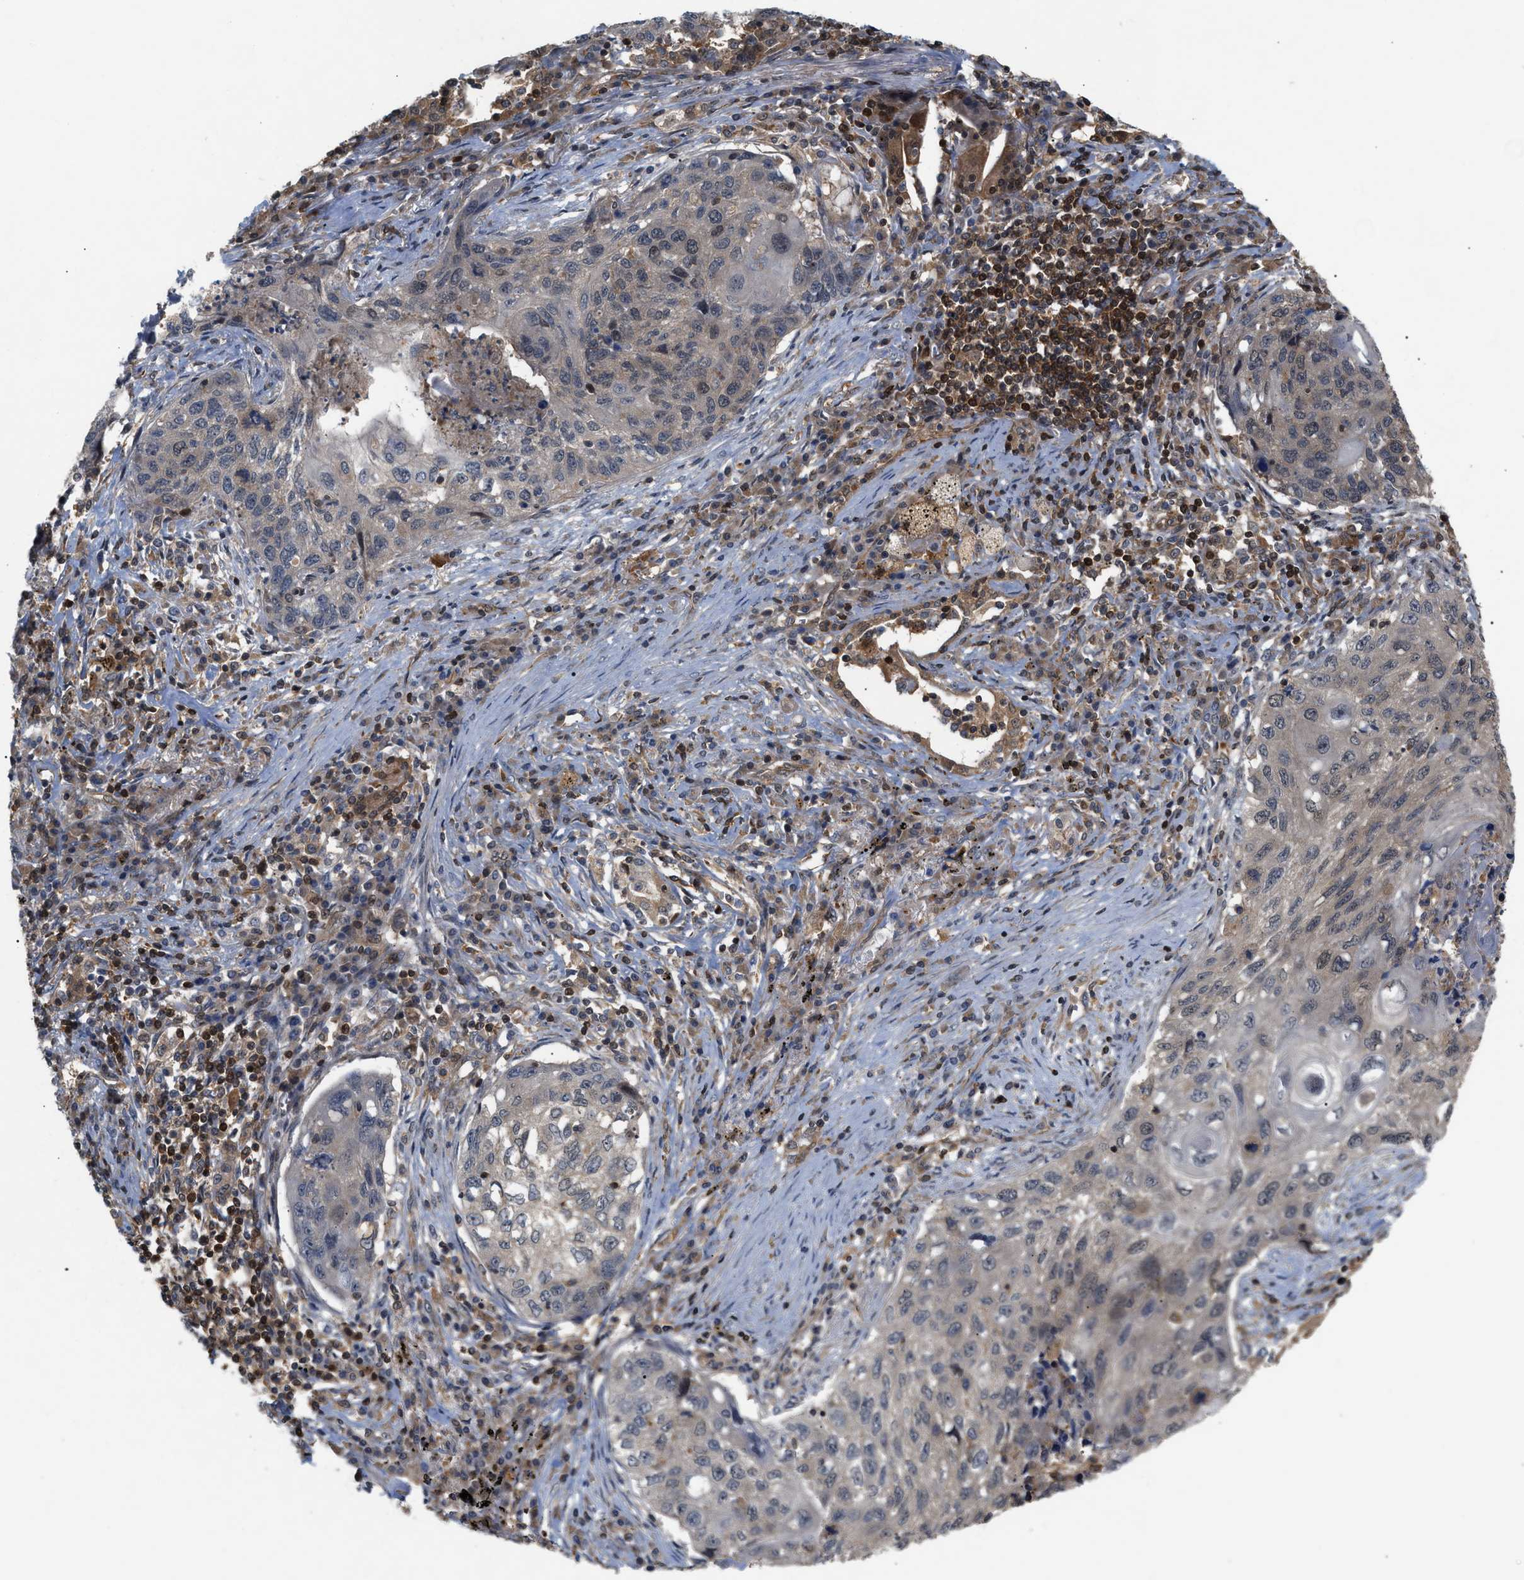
{"staining": {"intensity": "weak", "quantity": ">75%", "location": "cytoplasmic/membranous"}, "tissue": "lung cancer", "cell_type": "Tumor cells", "image_type": "cancer", "snomed": [{"axis": "morphology", "description": "Squamous cell carcinoma, NOS"}, {"axis": "topography", "description": "Lung"}], "caption": "DAB (3,3'-diaminobenzidine) immunohistochemical staining of human squamous cell carcinoma (lung) exhibits weak cytoplasmic/membranous protein expression in approximately >75% of tumor cells.", "gene": "GLOD4", "patient": {"sex": "female", "age": 63}}